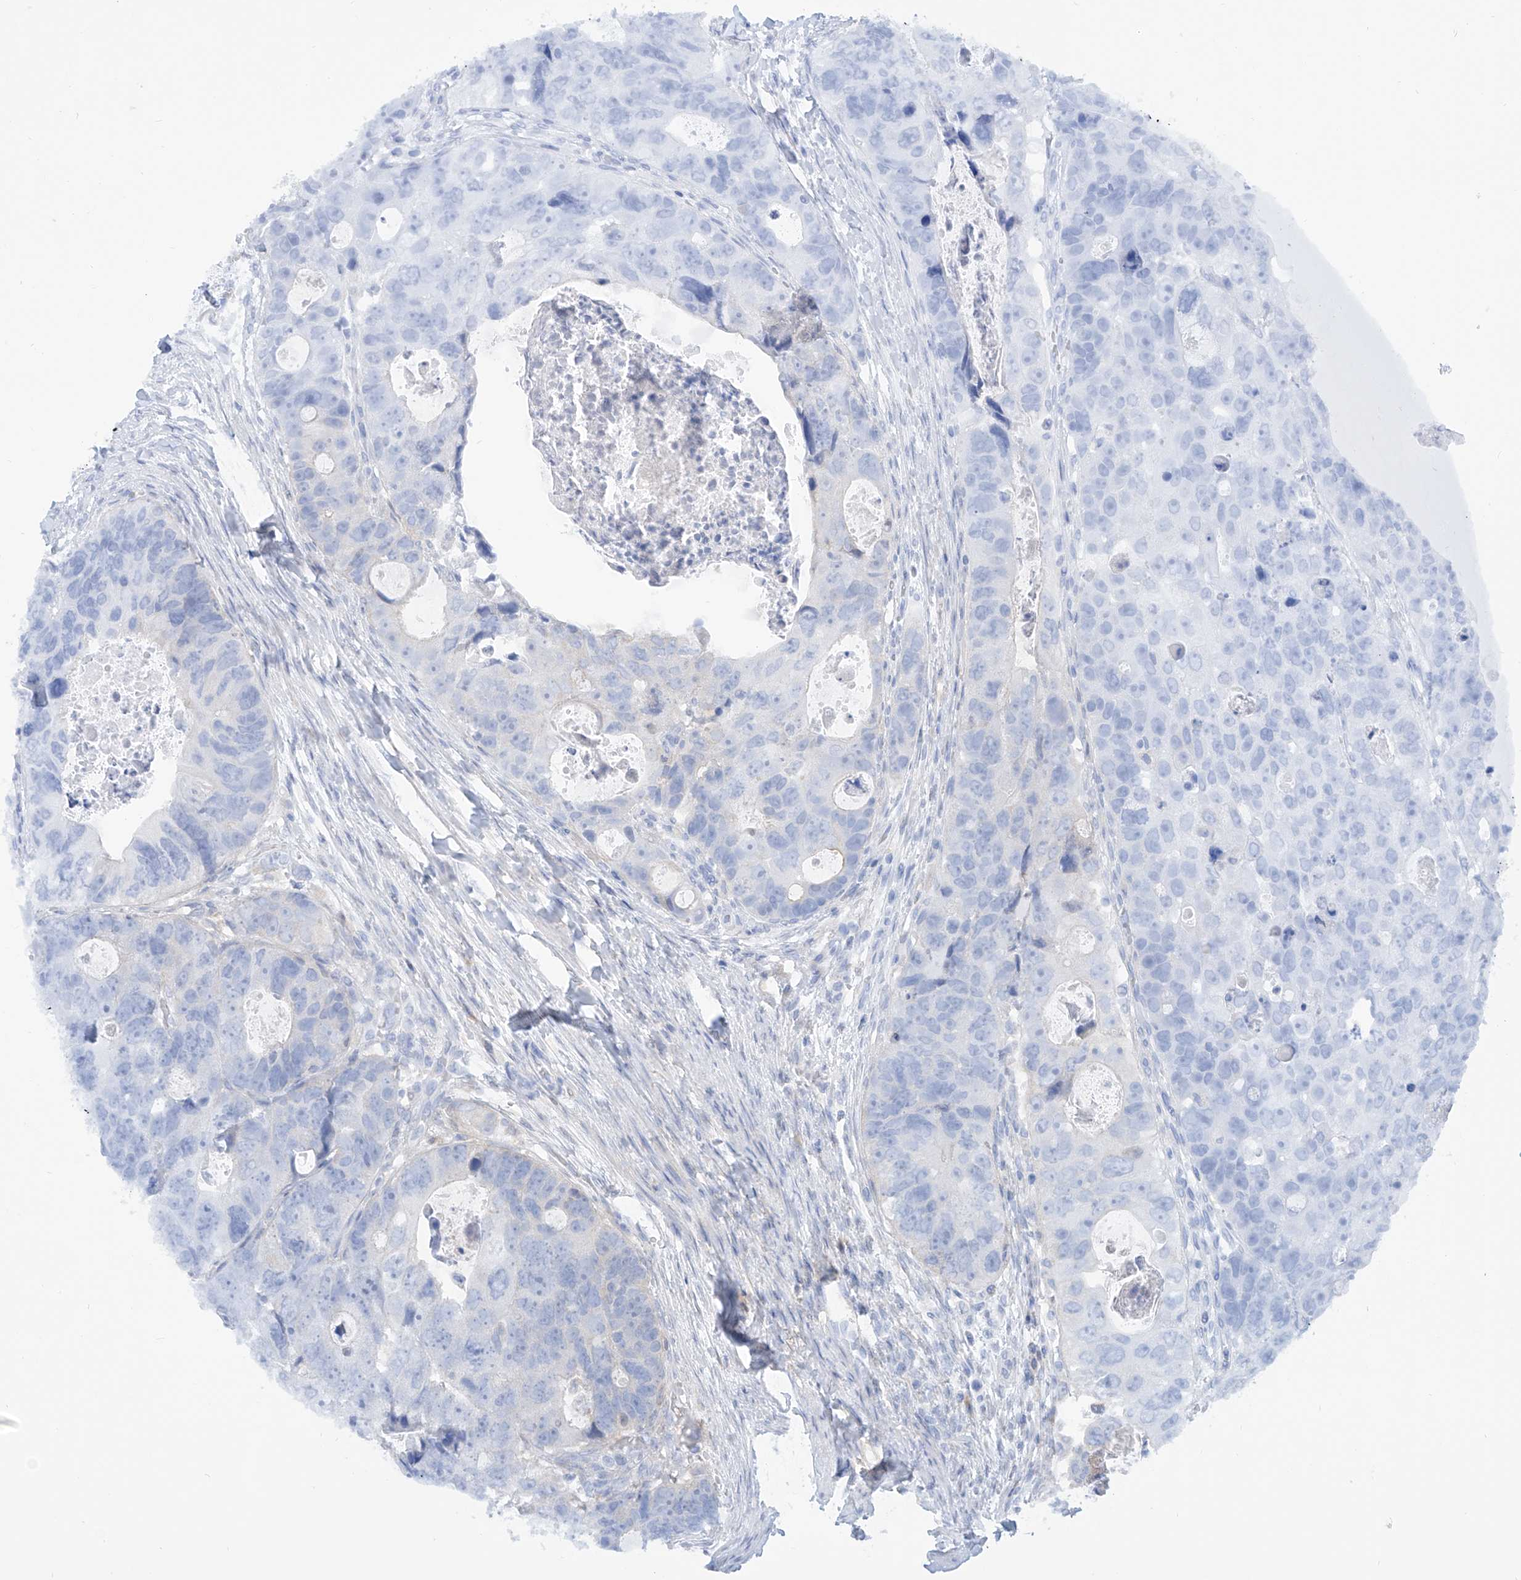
{"staining": {"intensity": "negative", "quantity": "none", "location": "none"}, "tissue": "colorectal cancer", "cell_type": "Tumor cells", "image_type": "cancer", "snomed": [{"axis": "morphology", "description": "Adenocarcinoma, NOS"}, {"axis": "topography", "description": "Rectum"}], "caption": "Immunohistochemistry image of human colorectal cancer (adenocarcinoma) stained for a protein (brown), which exhibits no expression in tumor cells.", "gene": "PDXK", "patient": {"sex": "male", "age": 59}}